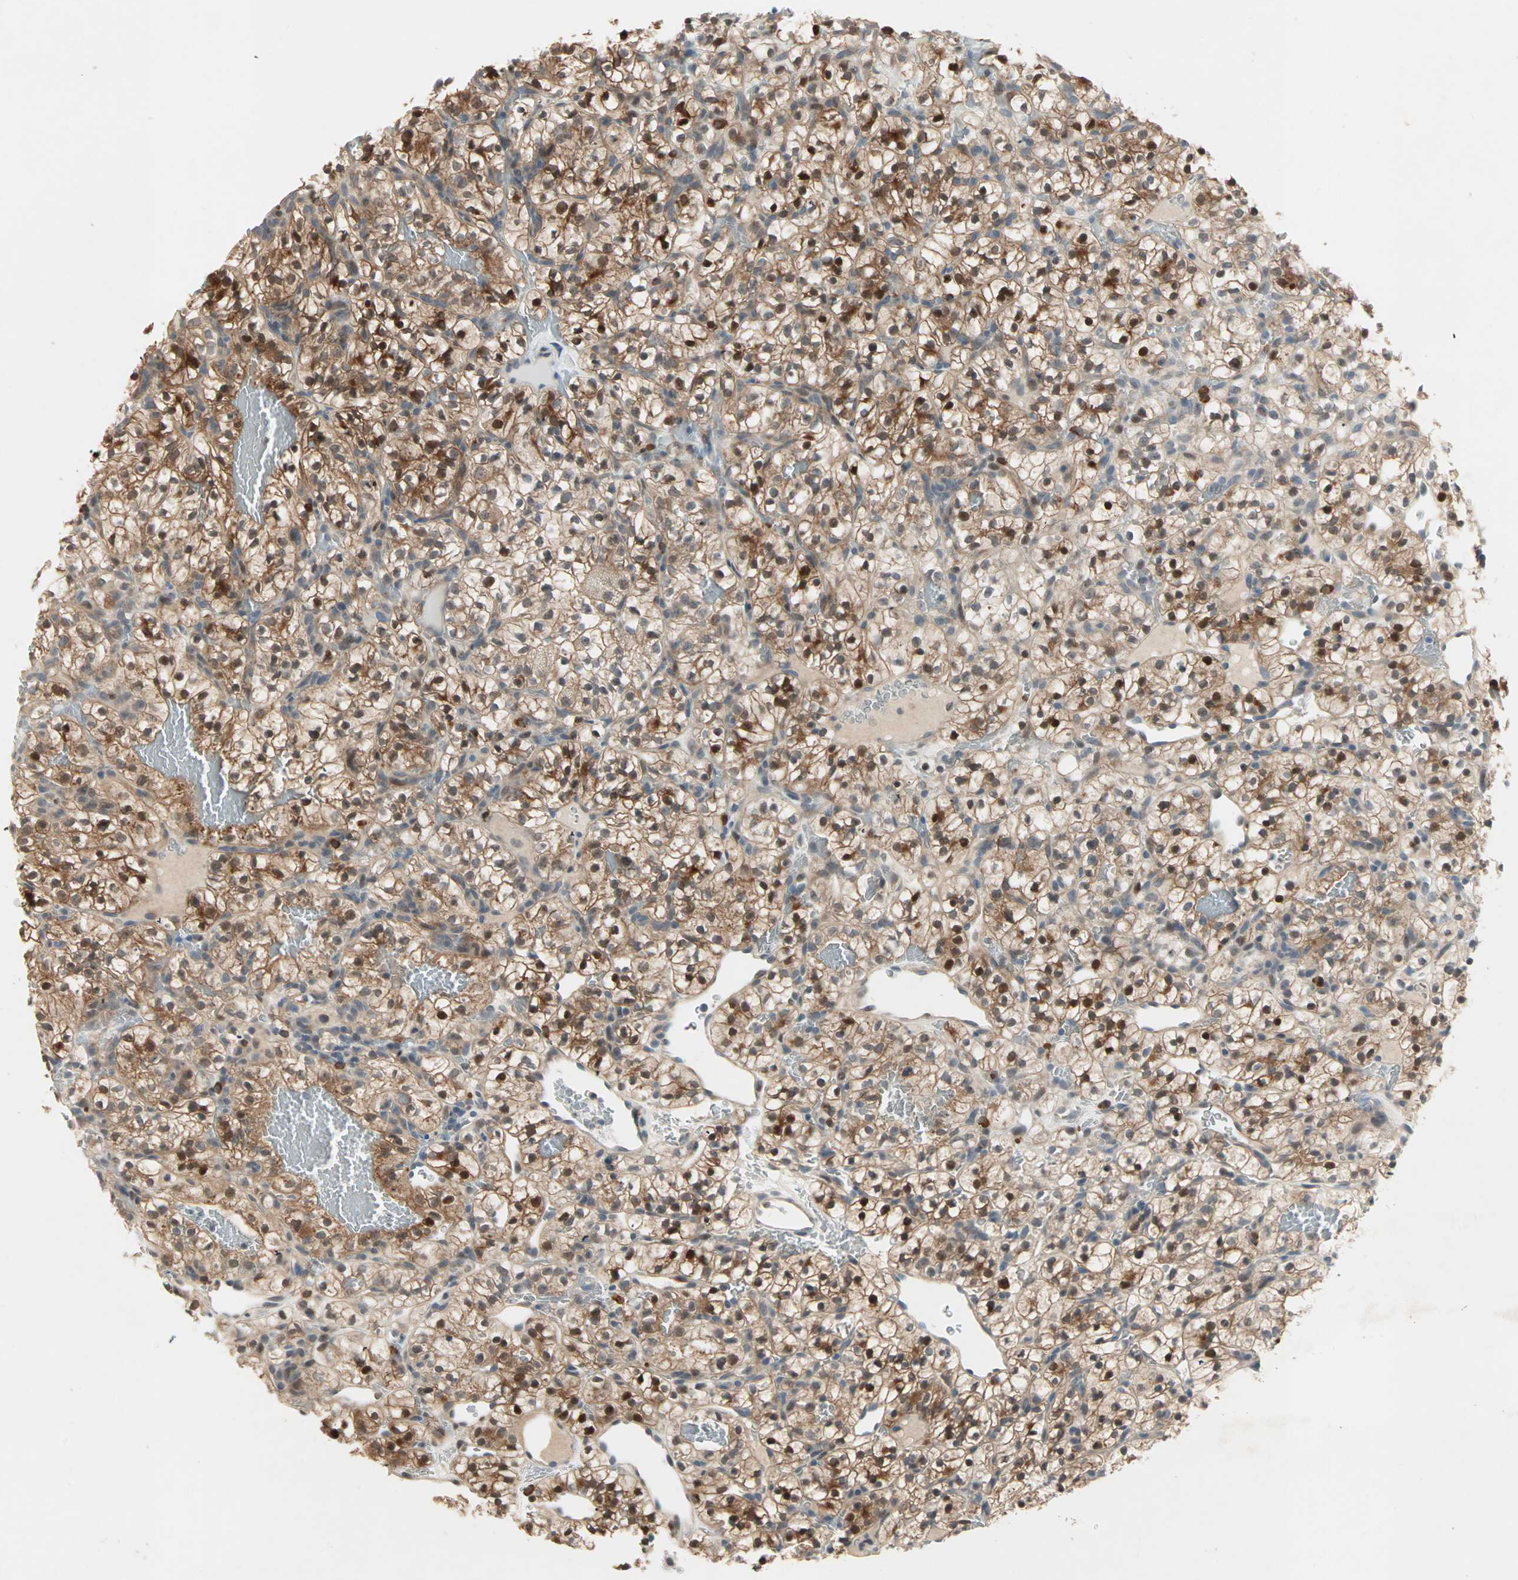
{"staining": {"intensity": "moderate", "quantity": ">75%", "location": "cytoplasmic/membranous,nuclear"}, "tissue": "renal cancer", "cell_type": "Tumor cells", "image_type": "cancer", "snomed": [{"axis": "morphology", "description": "Adenocarcinoma, NOS"}, {"axis": "topography", "description": "Kidney"}], "caption": "Immunohistochemical staining of human renal adenocarcinoma displays moderate cytoplasmic/membranous and nuclear protein staining in approximately >75% of tumor cells. The staining was performed using DAB (3,3'-diaminobenzidine) to visualize the protein expression in brown, while the nuclei were stained in blue with hematoxylin (Magnification: 20x).", "gene": "RTL6", "patient": {"sex": "female", "age": 57}}